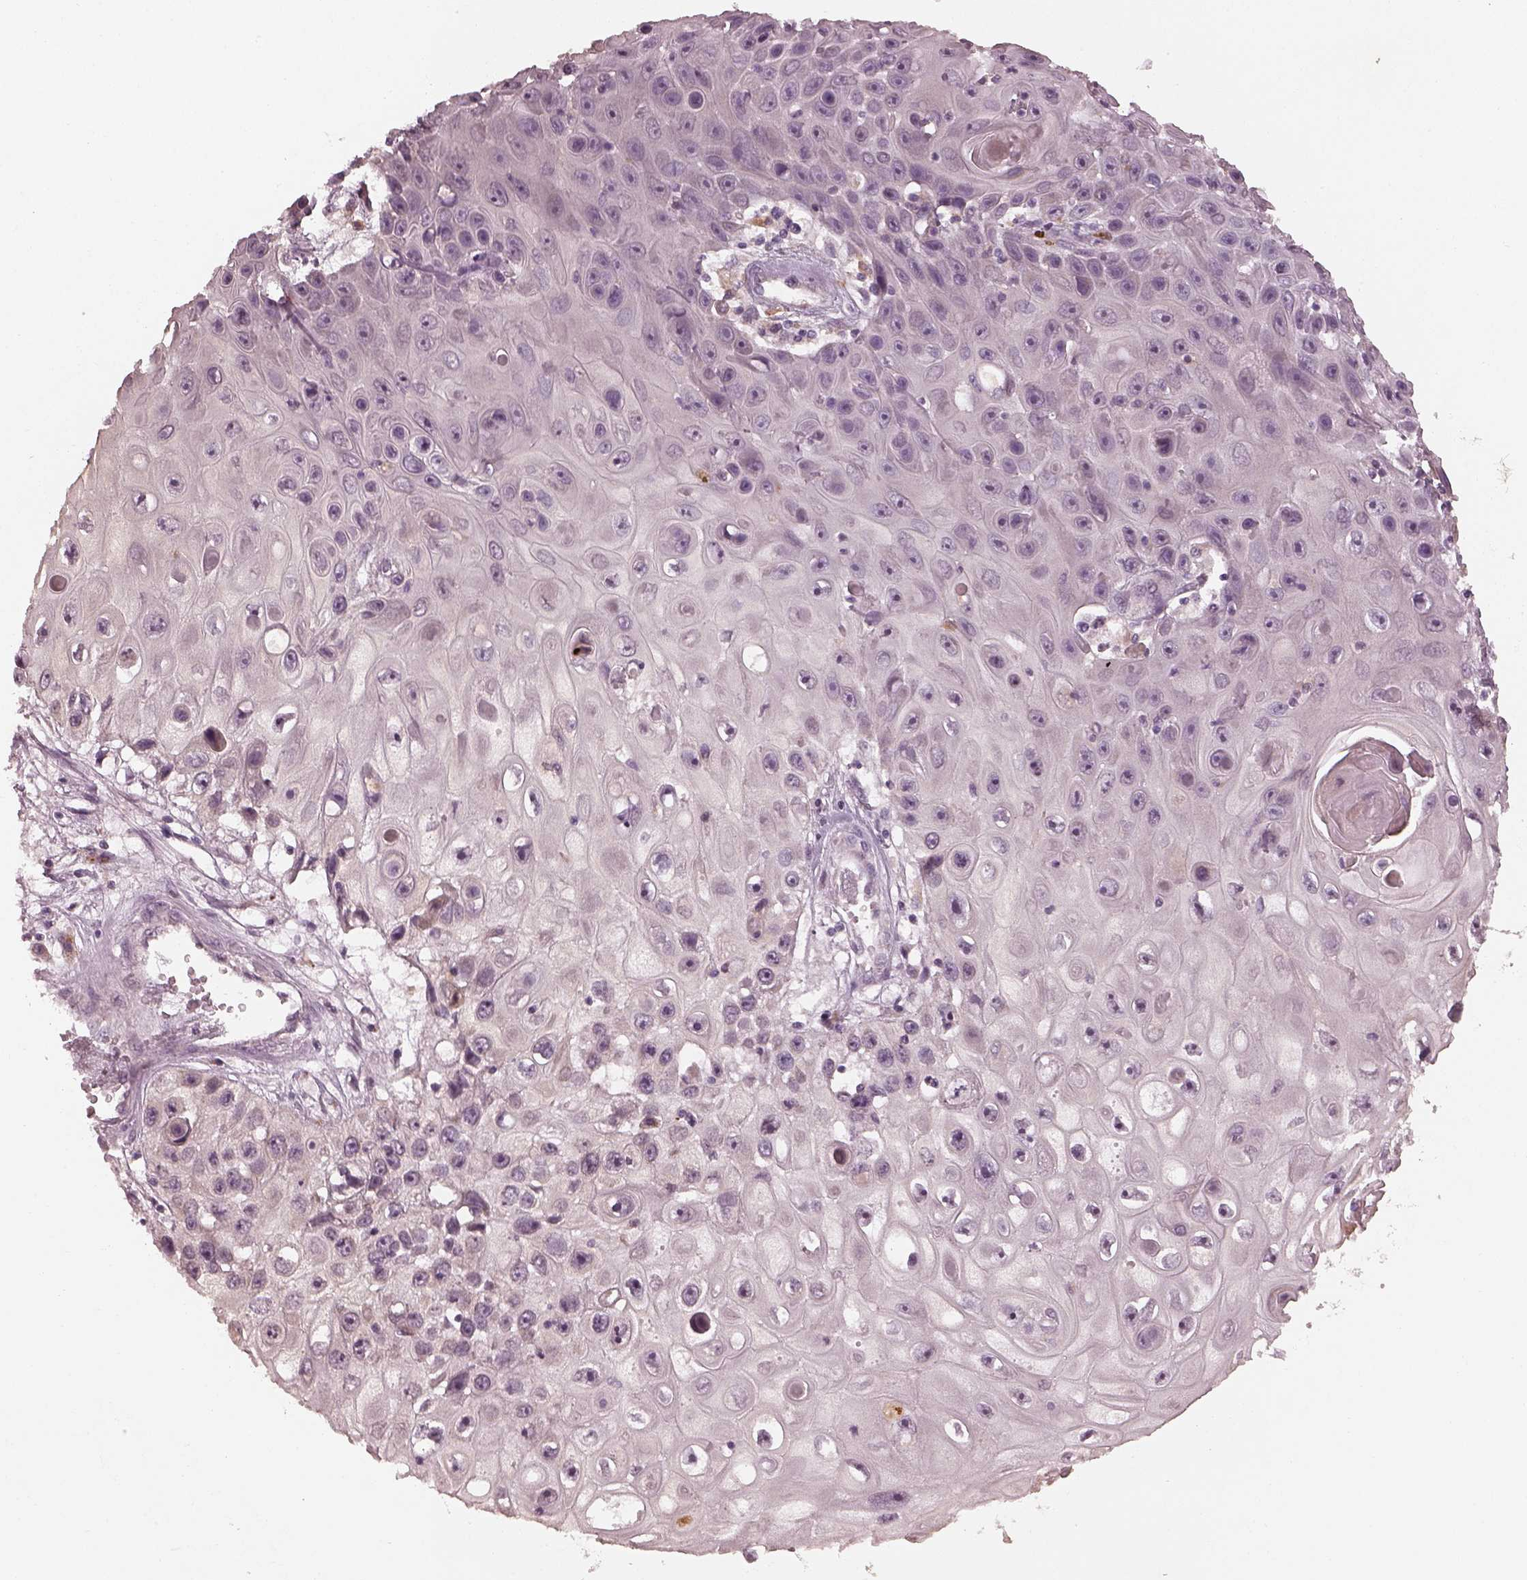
{"staining": {"intensity": "negative", "quantity": "none", "location": "none"}, "tissue": "skin cancer", "cell_type": "Tumor cells", "image_type": "cancer", "snomed": [{"axis": "morphology", "description": "Squamous cell carcinoma, NOS"}, {"axis": "topography", "description": "Skin"}], "caption": "Immunohistochemical staining of skin cancer (squamous cell carcinoma) displays no significant staining in tumor cells.", "gene": "SLC25A46", "patient": {"sex": "male", "age": 82}}